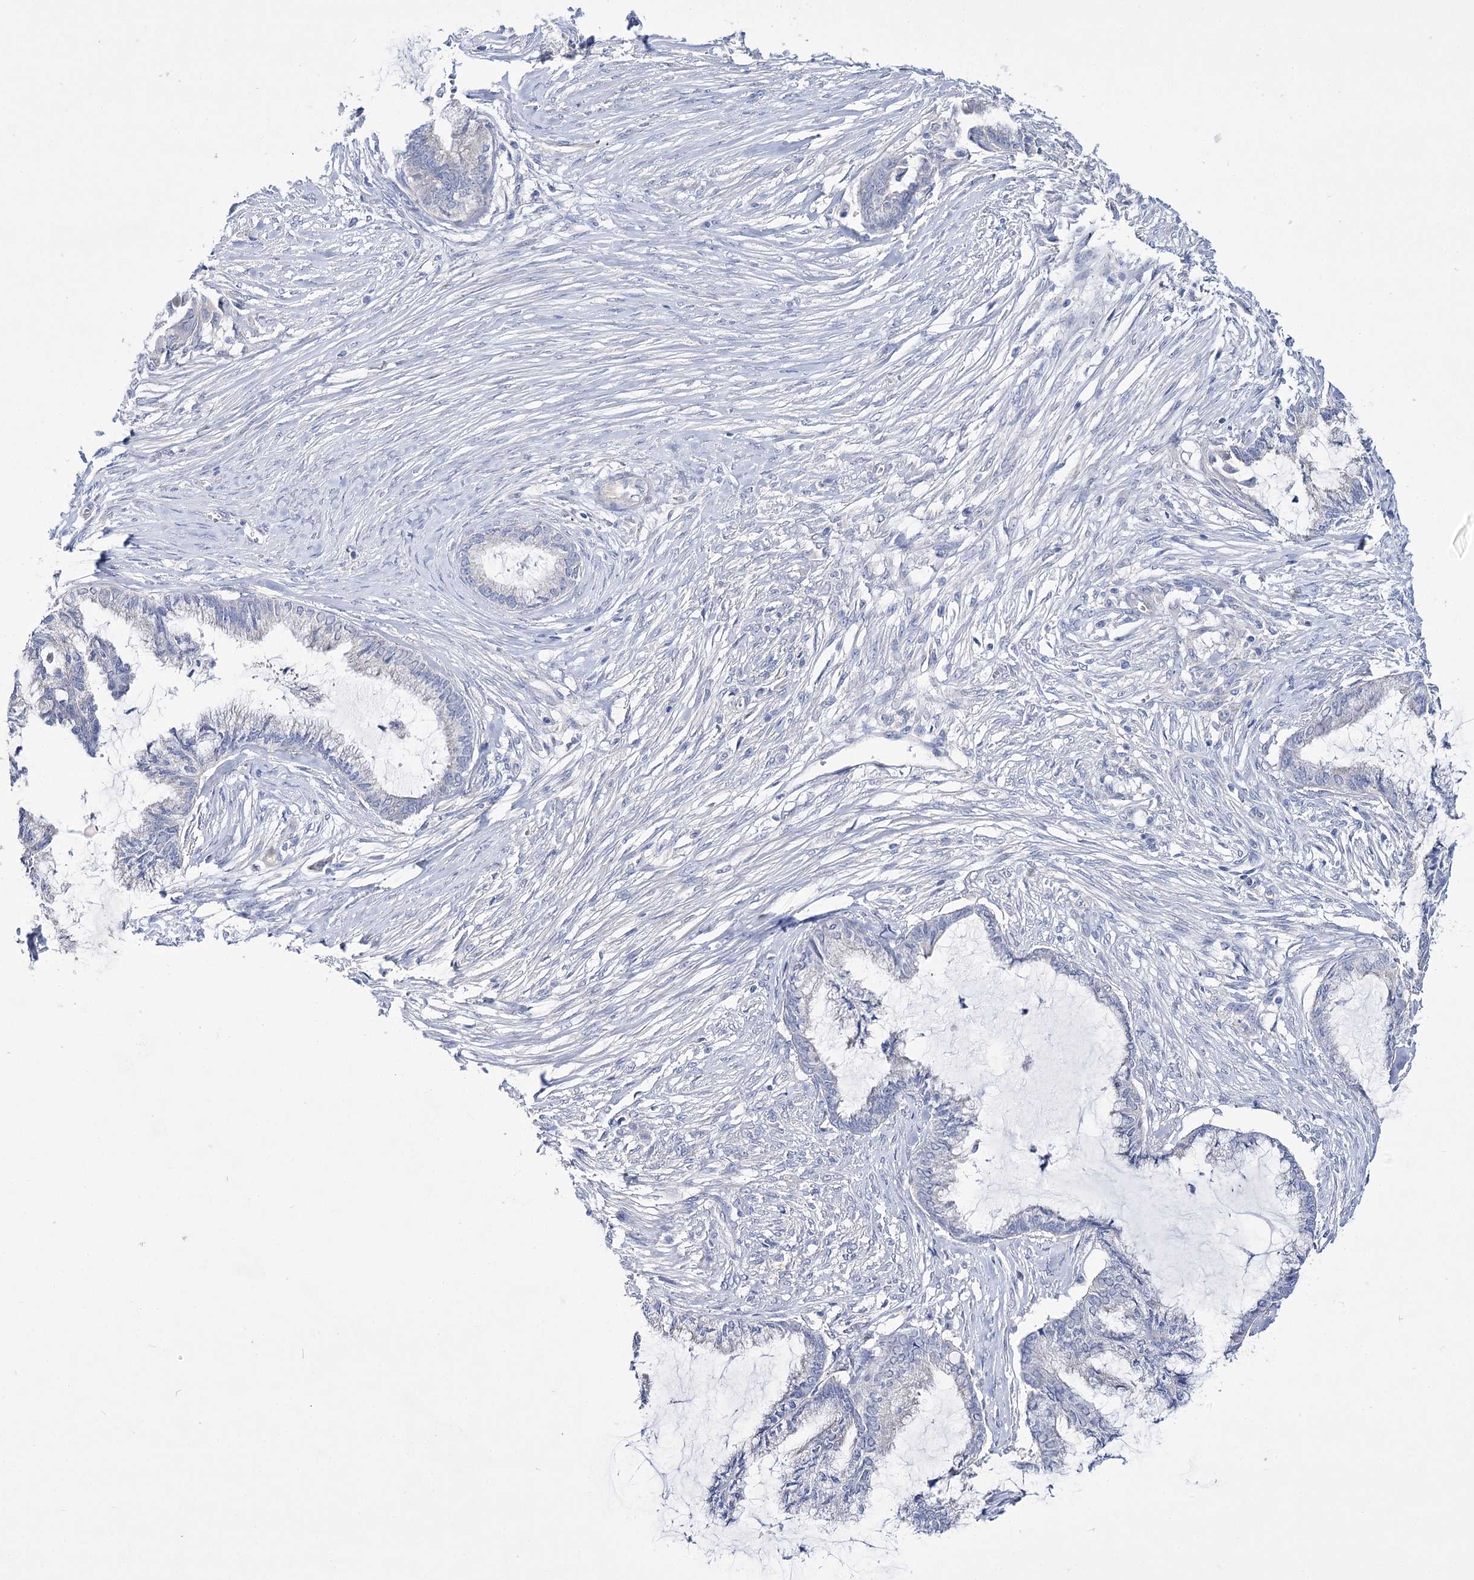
{"staining": {"intensity": "negative", "quantity": "none", "location": "none"}, "tissue": "endometrial cancer", "cell_type": "Tumor cells", "image_type": "cancer", "snomed": [{"axis": "morphology", "description": "Adenocarcinoma, NOS"}, {"axis": "topography", "description": "Endometrium"}], "caption": "Human adenocarcinoma (endometrial) stained for a protein using immunohistochemistry shows no staining in tumor cells.", "gene": "LRRC34", "patient": {"sex": "female", "age": 86}}